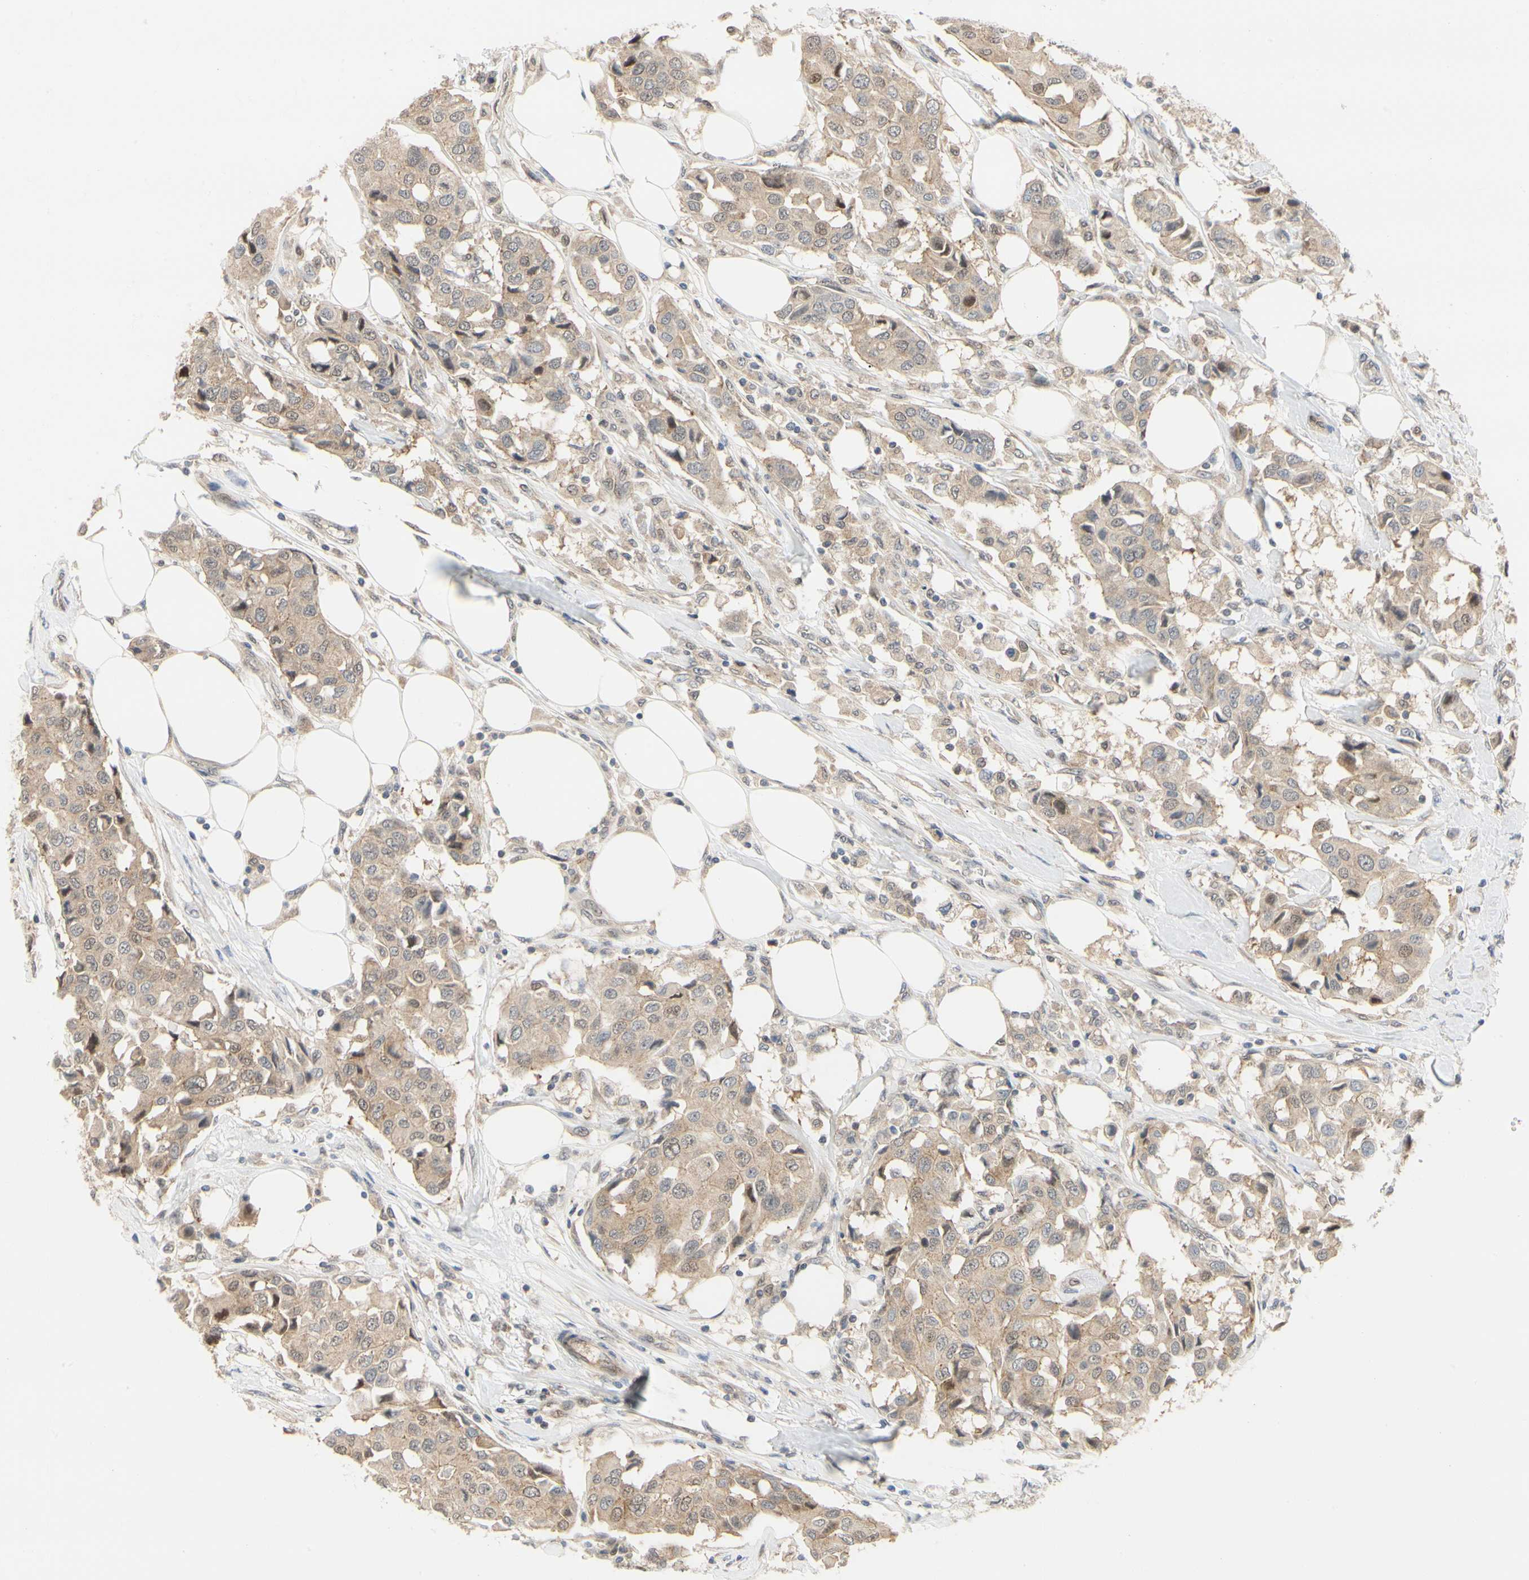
{"staining": {"intensity": "weak", "quantity": ">75%", "location": "cytoplasmic/membranous"}, "tissue": "breast cancer", "cell_type": "Tumor cells", "image_type": "cancer", "snomed": [{"axis": "morphology", "description": "Duct carcinoma"}, {"axis": "topography", "description": "Breast"}], "caption": "Immunohistochemistry of intraductal carcinoma (breast) shows low levels of weak cytoplasmic/membranous expression in about >75% of tumor cells.", "gene": "CDK5", "patient": {"sex": "female", "age": 80}}